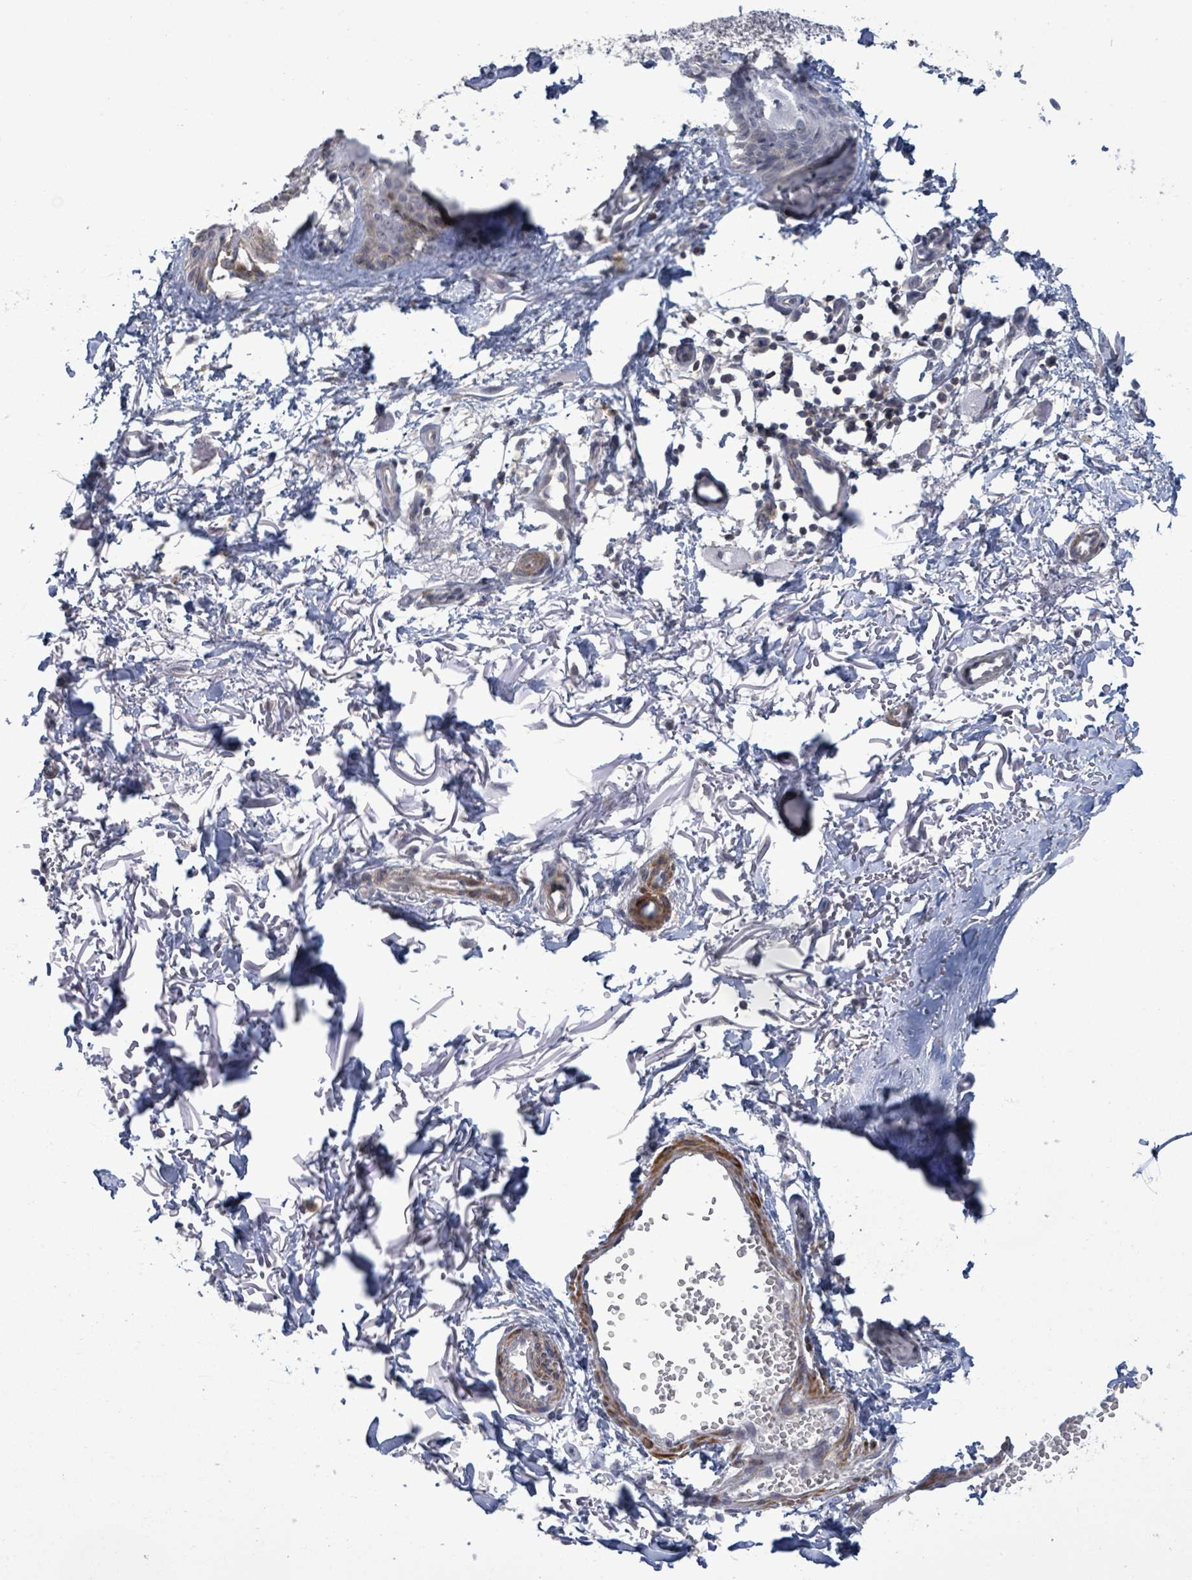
{"staining": {"intensity": "negative", "quantity": "none", "location": "none"}, "tissue": "melanoma", "cell_type": "Tumor cells", "image_type": "cancer", "snomed": [{"axis": "morphology", "description": "Malignant melanoma, NOS"}, {"axis": "topography", "description": "Skin"}], "caption": "High power microscopy image of an immunohistochemistry (IHC) micrograph of melanoma, revealing no significant staining in tumor cells.", "gene": "AMMECR1", "patient": {"sex": "male", "age": 73}}